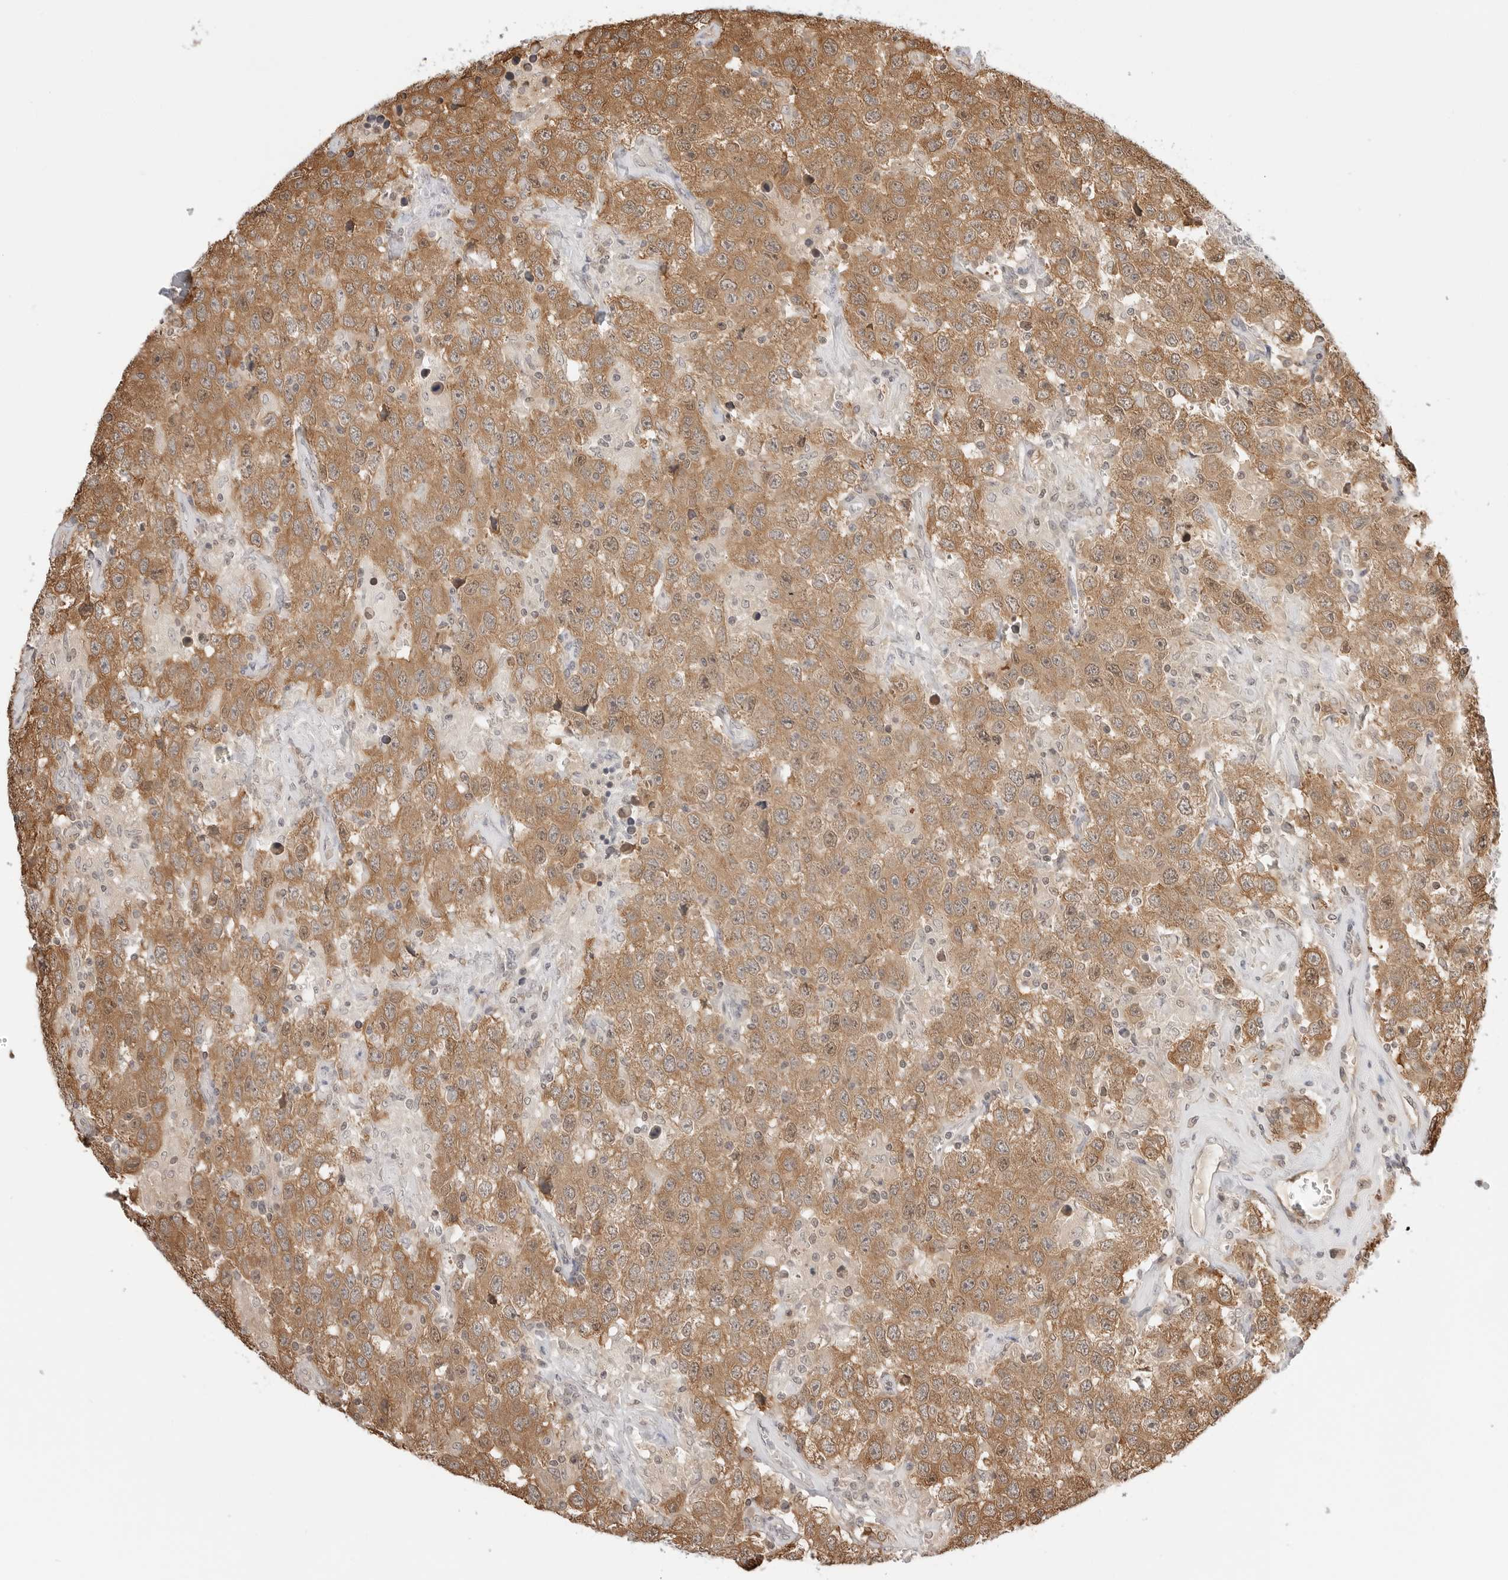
{"staining": {"intensity": "moderate", "quantity": ">75%", "location": "cytoplasmic/membranous"}, "tissue": "testis cancer", "cell_type": "Tumor cells", "image_type": "cancer", "snomed": [{"axis": "morphology", "description": "Seminoma, NOS"}, {"axis": "topography", "description": "Testis"}], "caption": "IHC of testis seminoma demonstrates medium levels of moderate cytoplasmic/membranous positivity in about >75% of tumor cells. Nuclei are stained in blue.", "gene": "NUDC", "patient": {"sex": "male", "age": 41}}